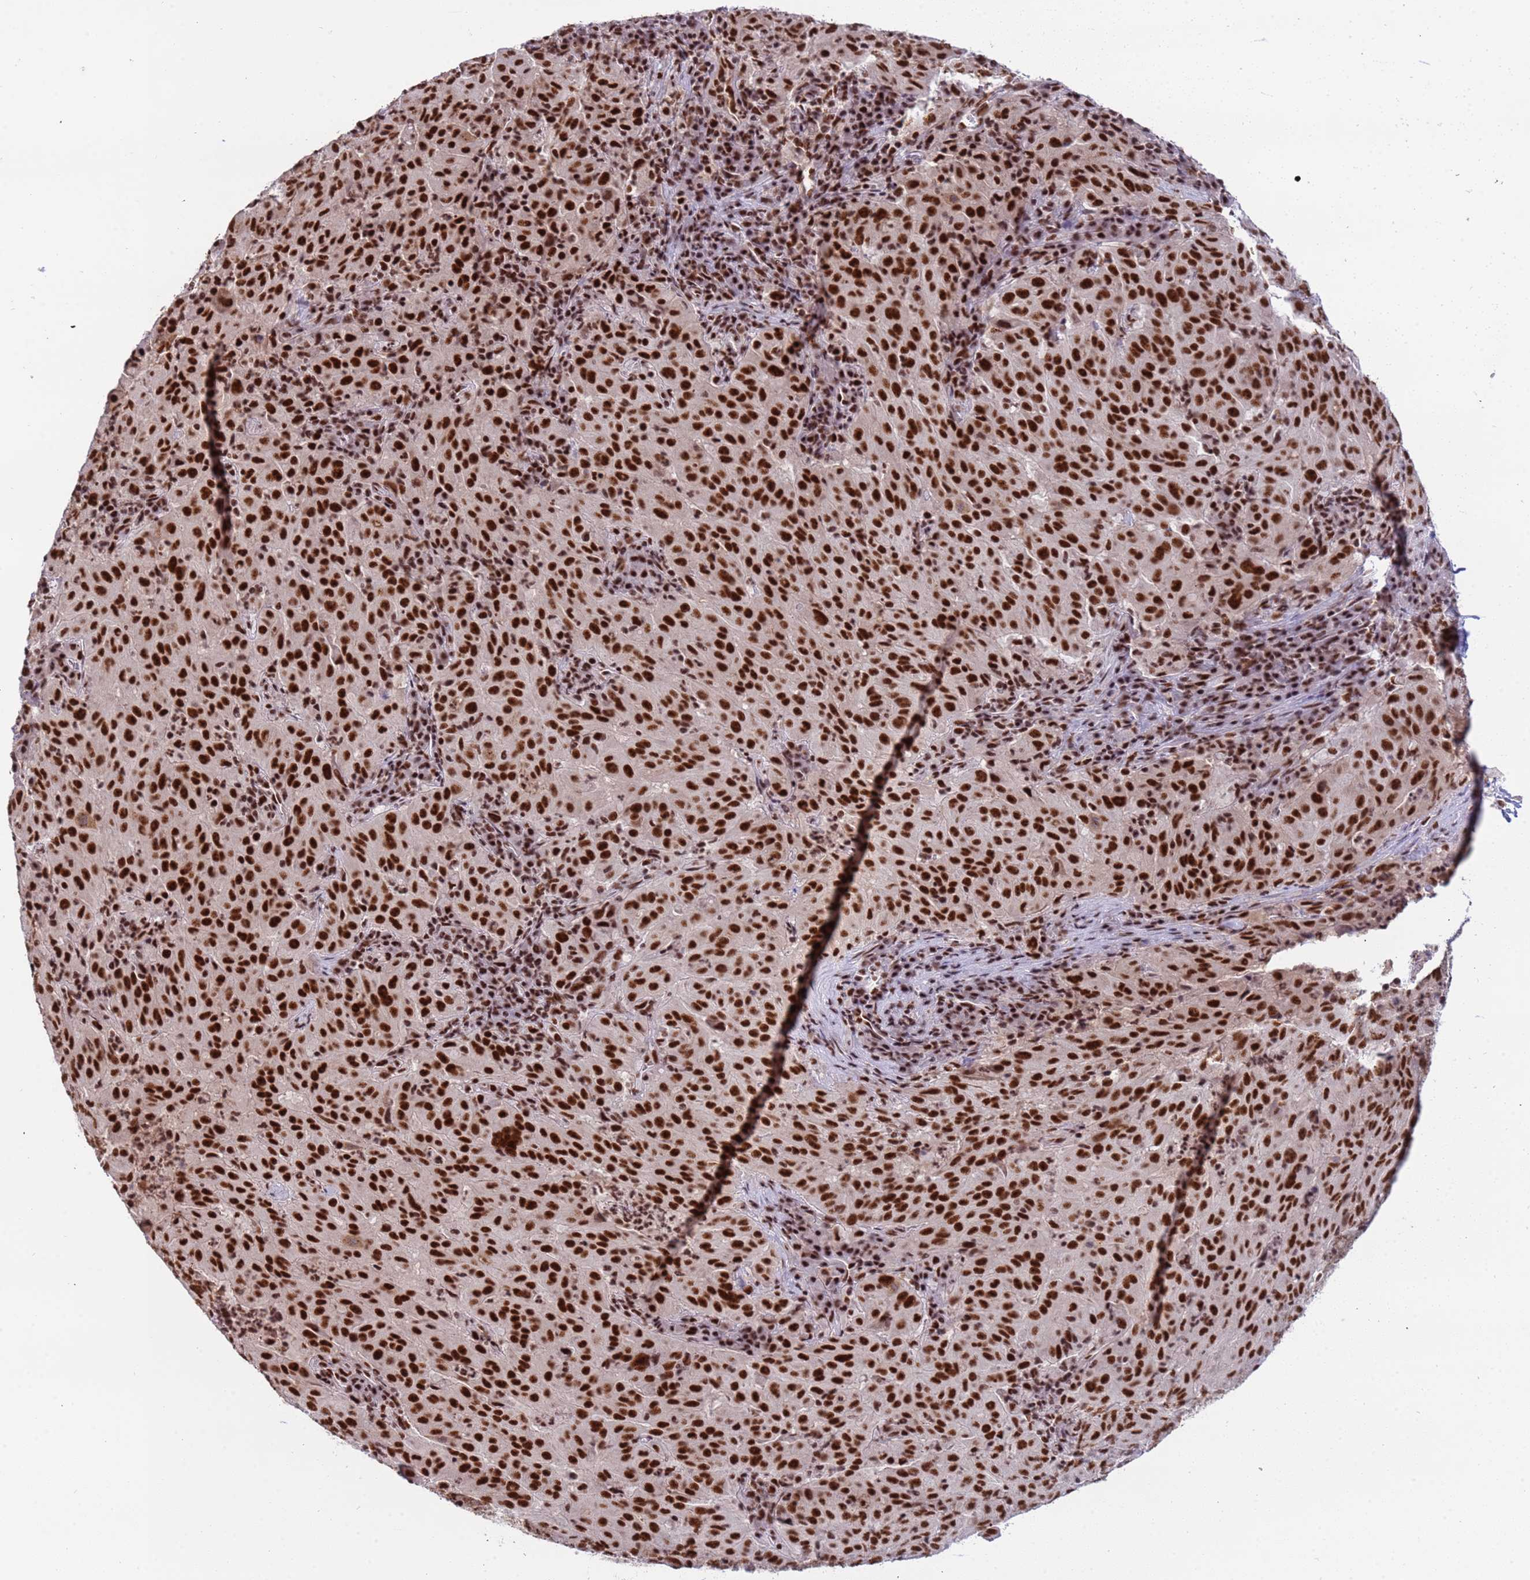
{"staining": {"intensity": "strong", "quantity": ">75%", "location": "nuclear"}, "tissue": "pancreatic cancer", "cell_type": "Tumor cells", "image_type": "cancer", "snomed": [{"axis": "morphology", "description": "Adenocarcinoma, NOS"}, {"axis": "topography", "description": "Pancreas"}], "caption": "This is a photomicrograph of IHC staining of adenocarcinoma (pancreatic), which shows strong staining in the nuclear of tumor cells.", "gene": "SRRT", "patient": {"sex": "male", "age": 63}}